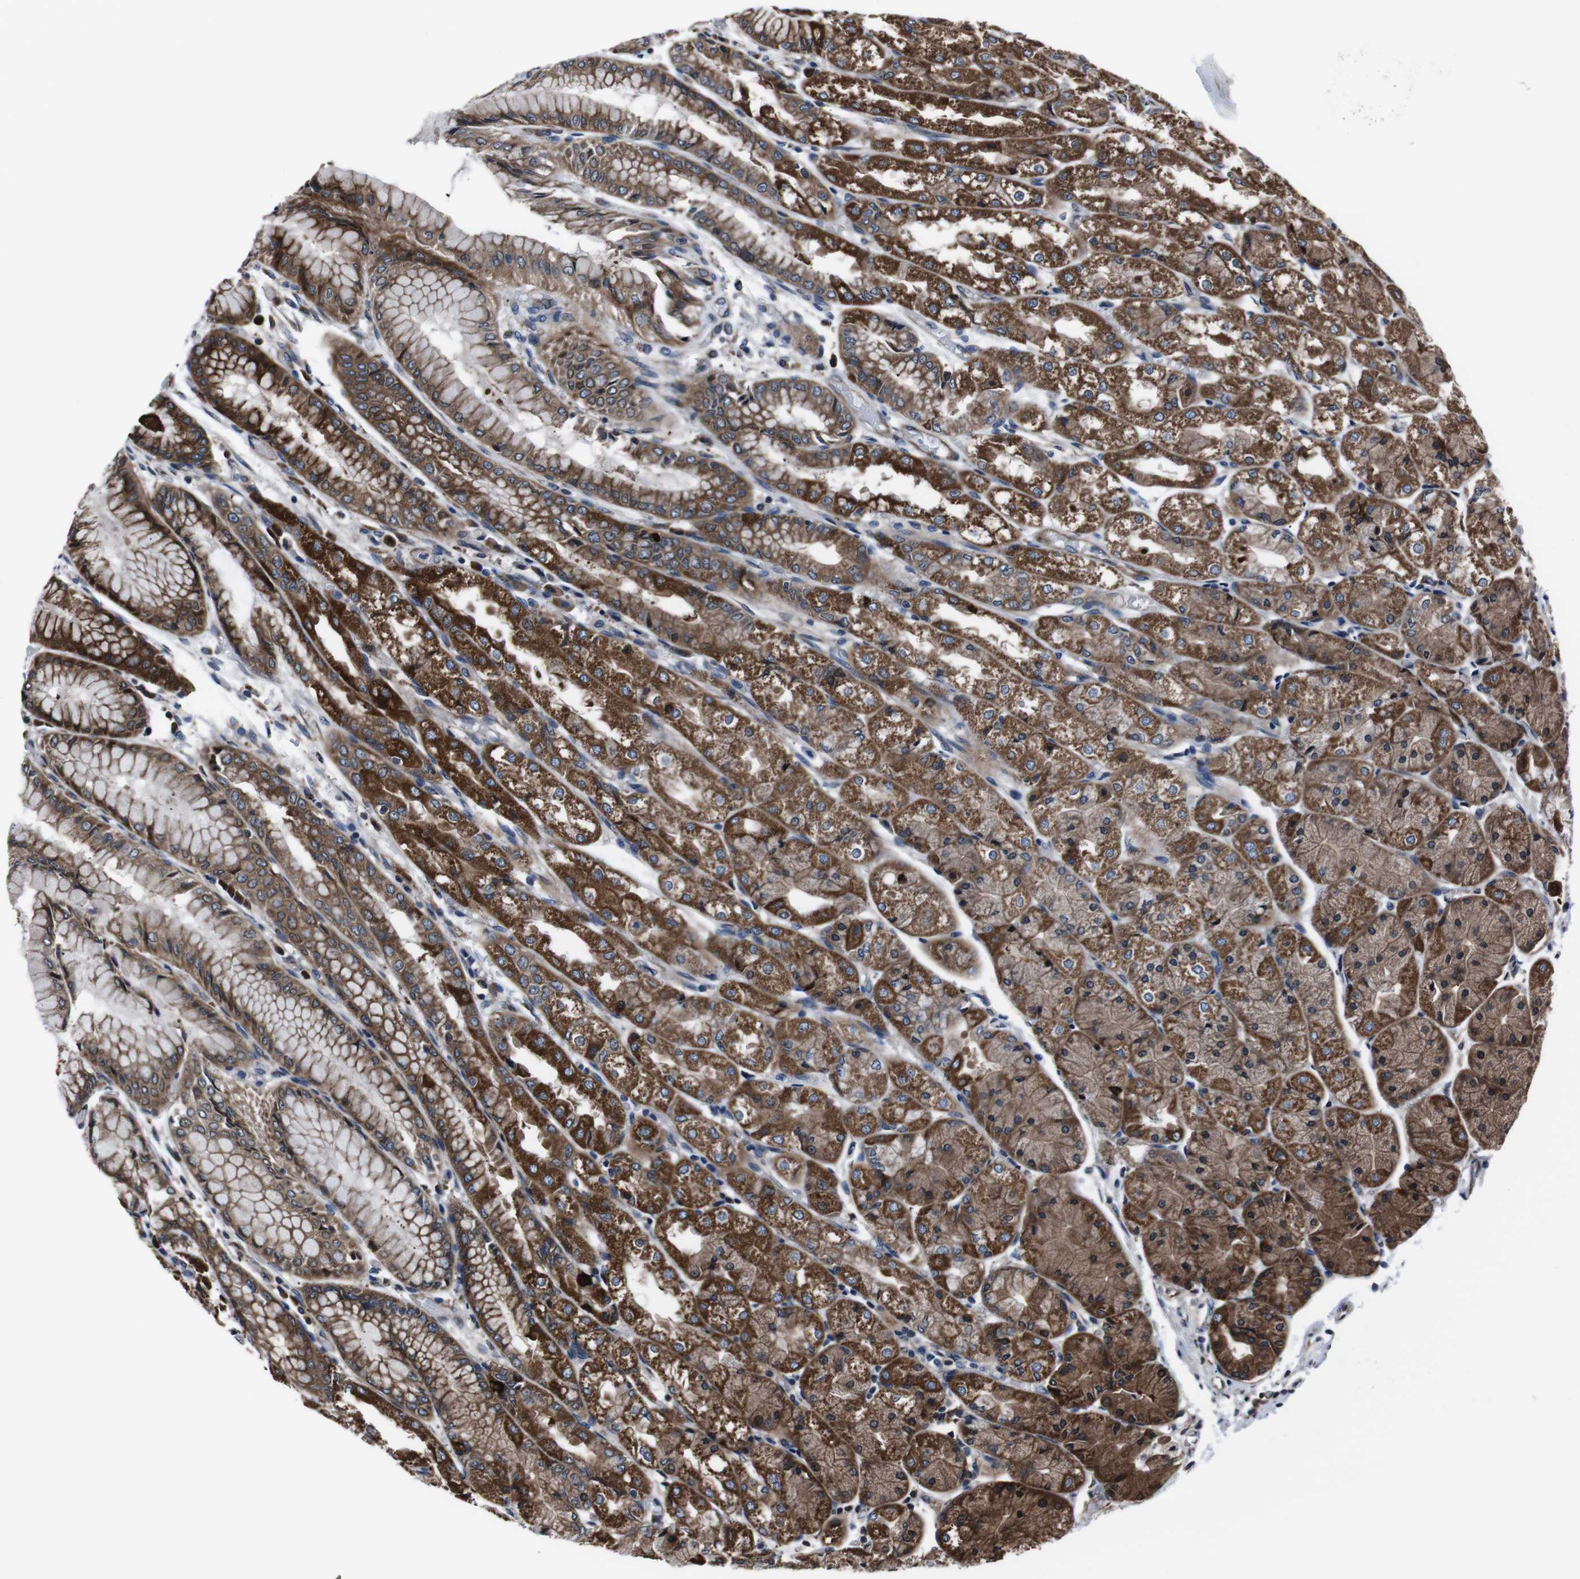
{"staining": {"intensity": "strong", "quantity": ">75%", "location": "cytoplasmic/membranous"}, "tissue": "stomach", "cell_type": "Glandular cells", "image_type": "normal", "snomed": [{"axis": "morphology", "description": "Normal tissue, NOS"}, {"axis": "topography", "description": "Stomach, upper"}], "caption": "Strong cytoplasmic/membranous staining for a protein is seen in approximately >75% of glandular cells of unremarkable stomach using IHC.", "gene": "EIF4A2", "patient": {"sex": "male", "age": 72}}